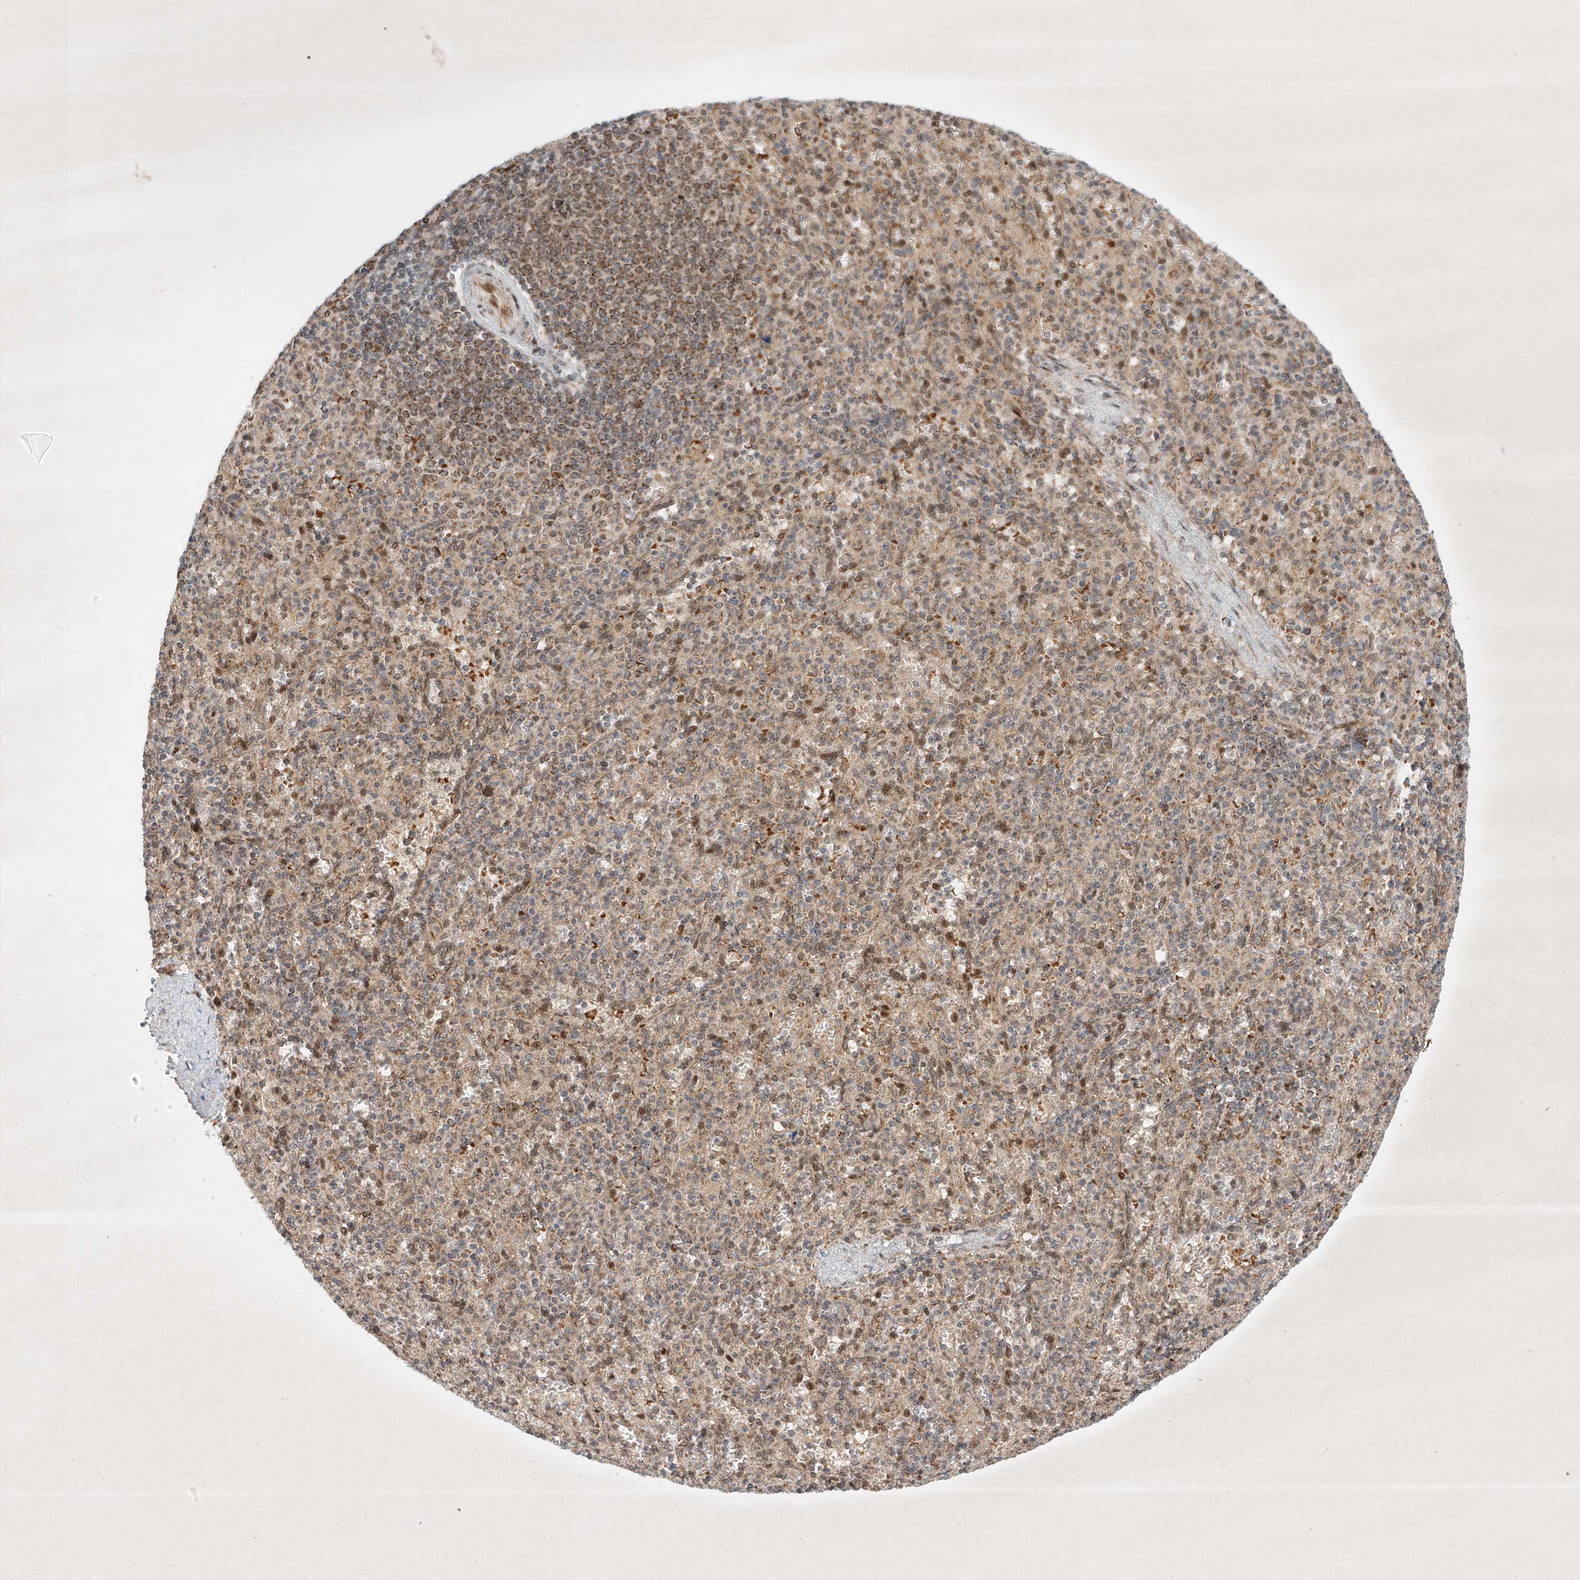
{"staining": {"intensity": "moderate", "quantity": "<25%", "location": "cytoplasmic/membranous,nuclear"}, "tissue": "spleen", "cell_type": "Cells in red pulp", "image_type": "normal", "snomed": [{"axis": "morphology", "description": "Normal tissue, NOS"}, {"axis": "topography", "description": "Spleen"}], "caption": "Spleen stained with a brown dye reveals moderate cytoplasmic/membranous,nuclear positive expression in approximately <25% of cells in red pulp.", "gene": "EPG5", "patient": {"sex": "female", "age": 74}}